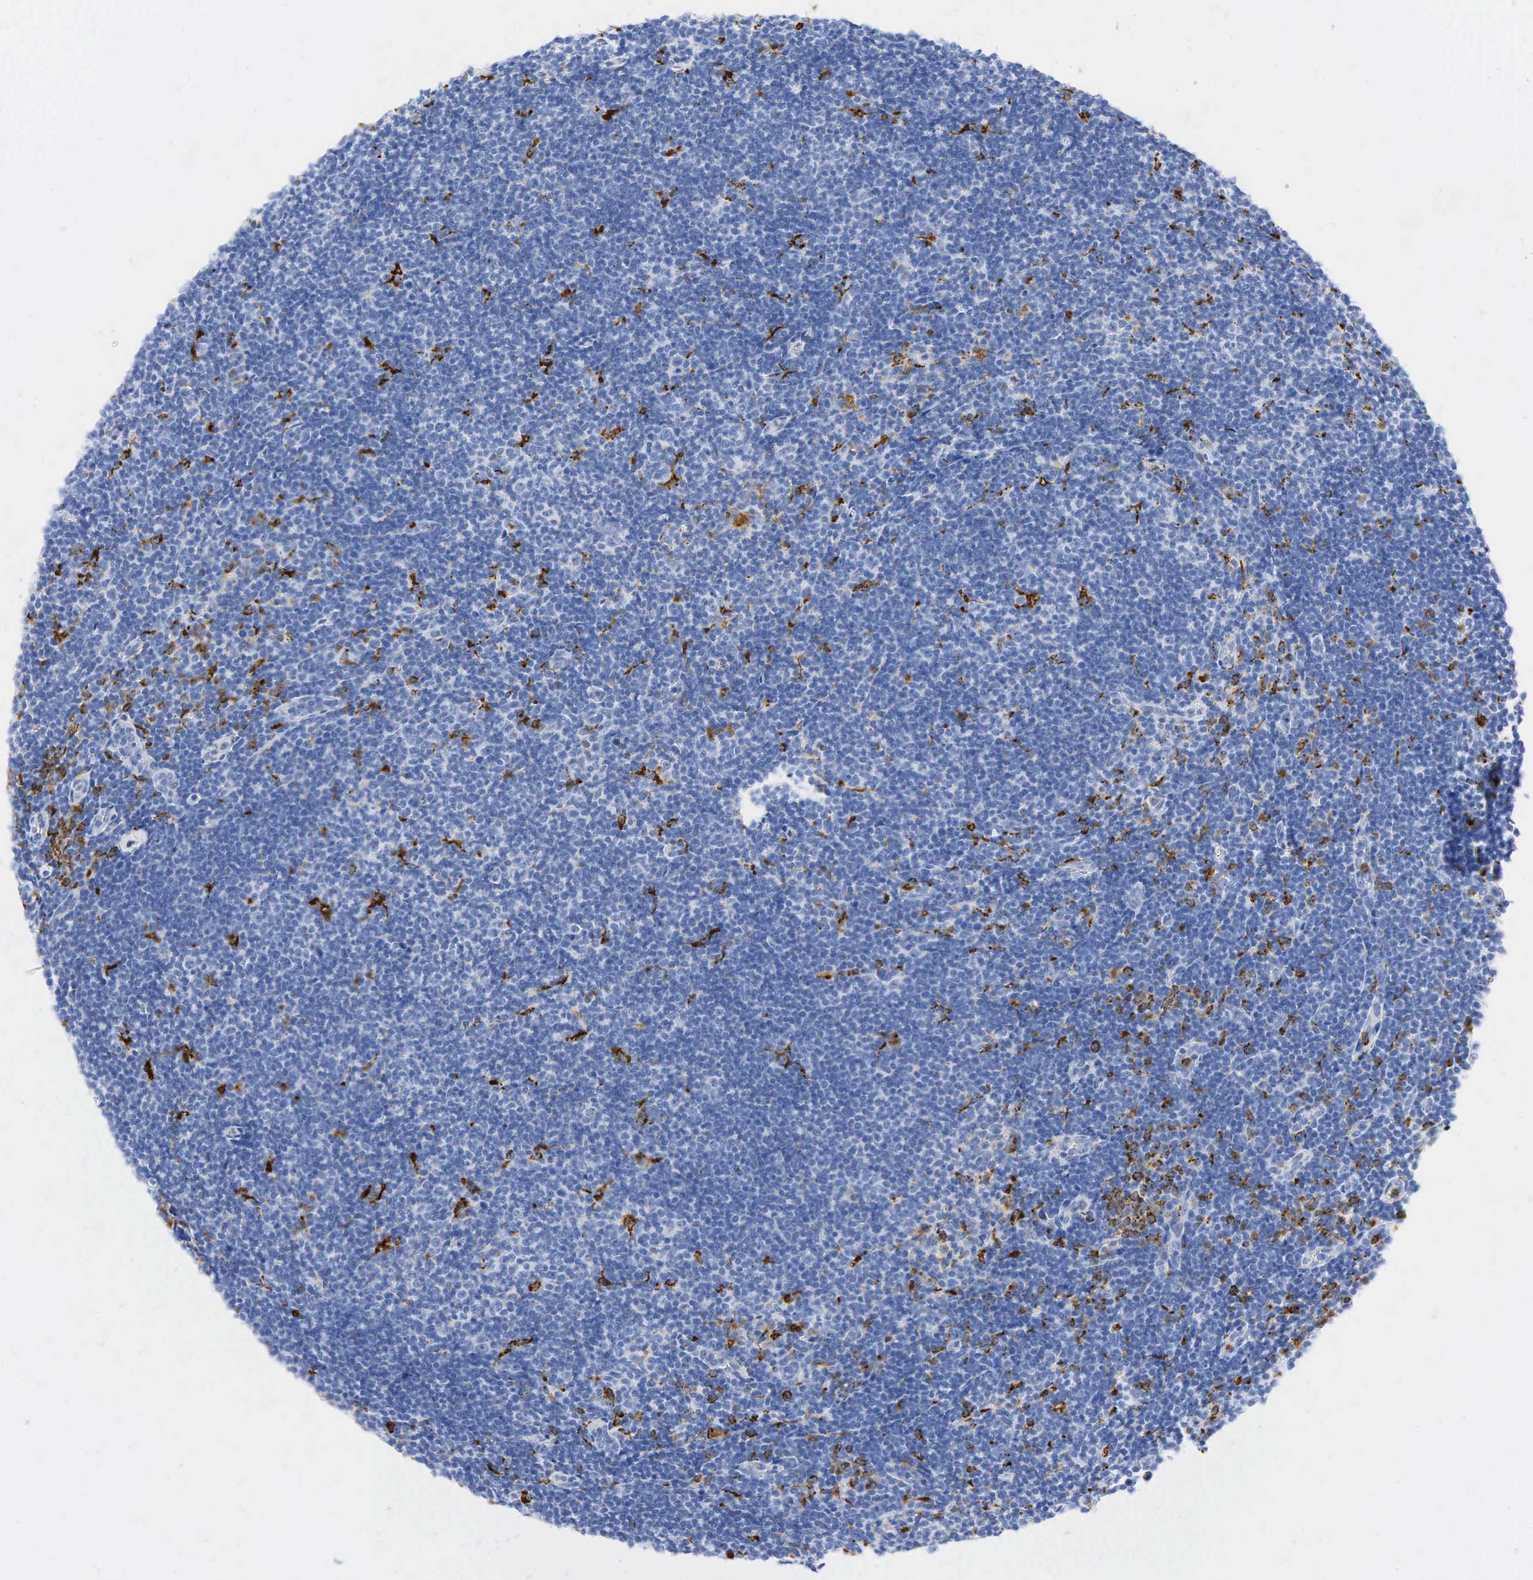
{"staining": {"intensity": "negative", "quantity": "none", "location": "none"}, "tissue": "lymphoma", "cell_type": "Tumor cells", "image_type": "cancer", "snomed": [{"axis": "morphology", "description": "Malignant lymphoma, non-Hodgkin's type, Low grade"}, {"axis": "topography", "description": "Lymph node"}], "caption": "The histopathology image reveals no significant staining in tumor cells of low-grade malignant lymphoma, non-Hodgkin's type.", "gene": "CD68", "patient": {"sex": "male", "age": 49}}